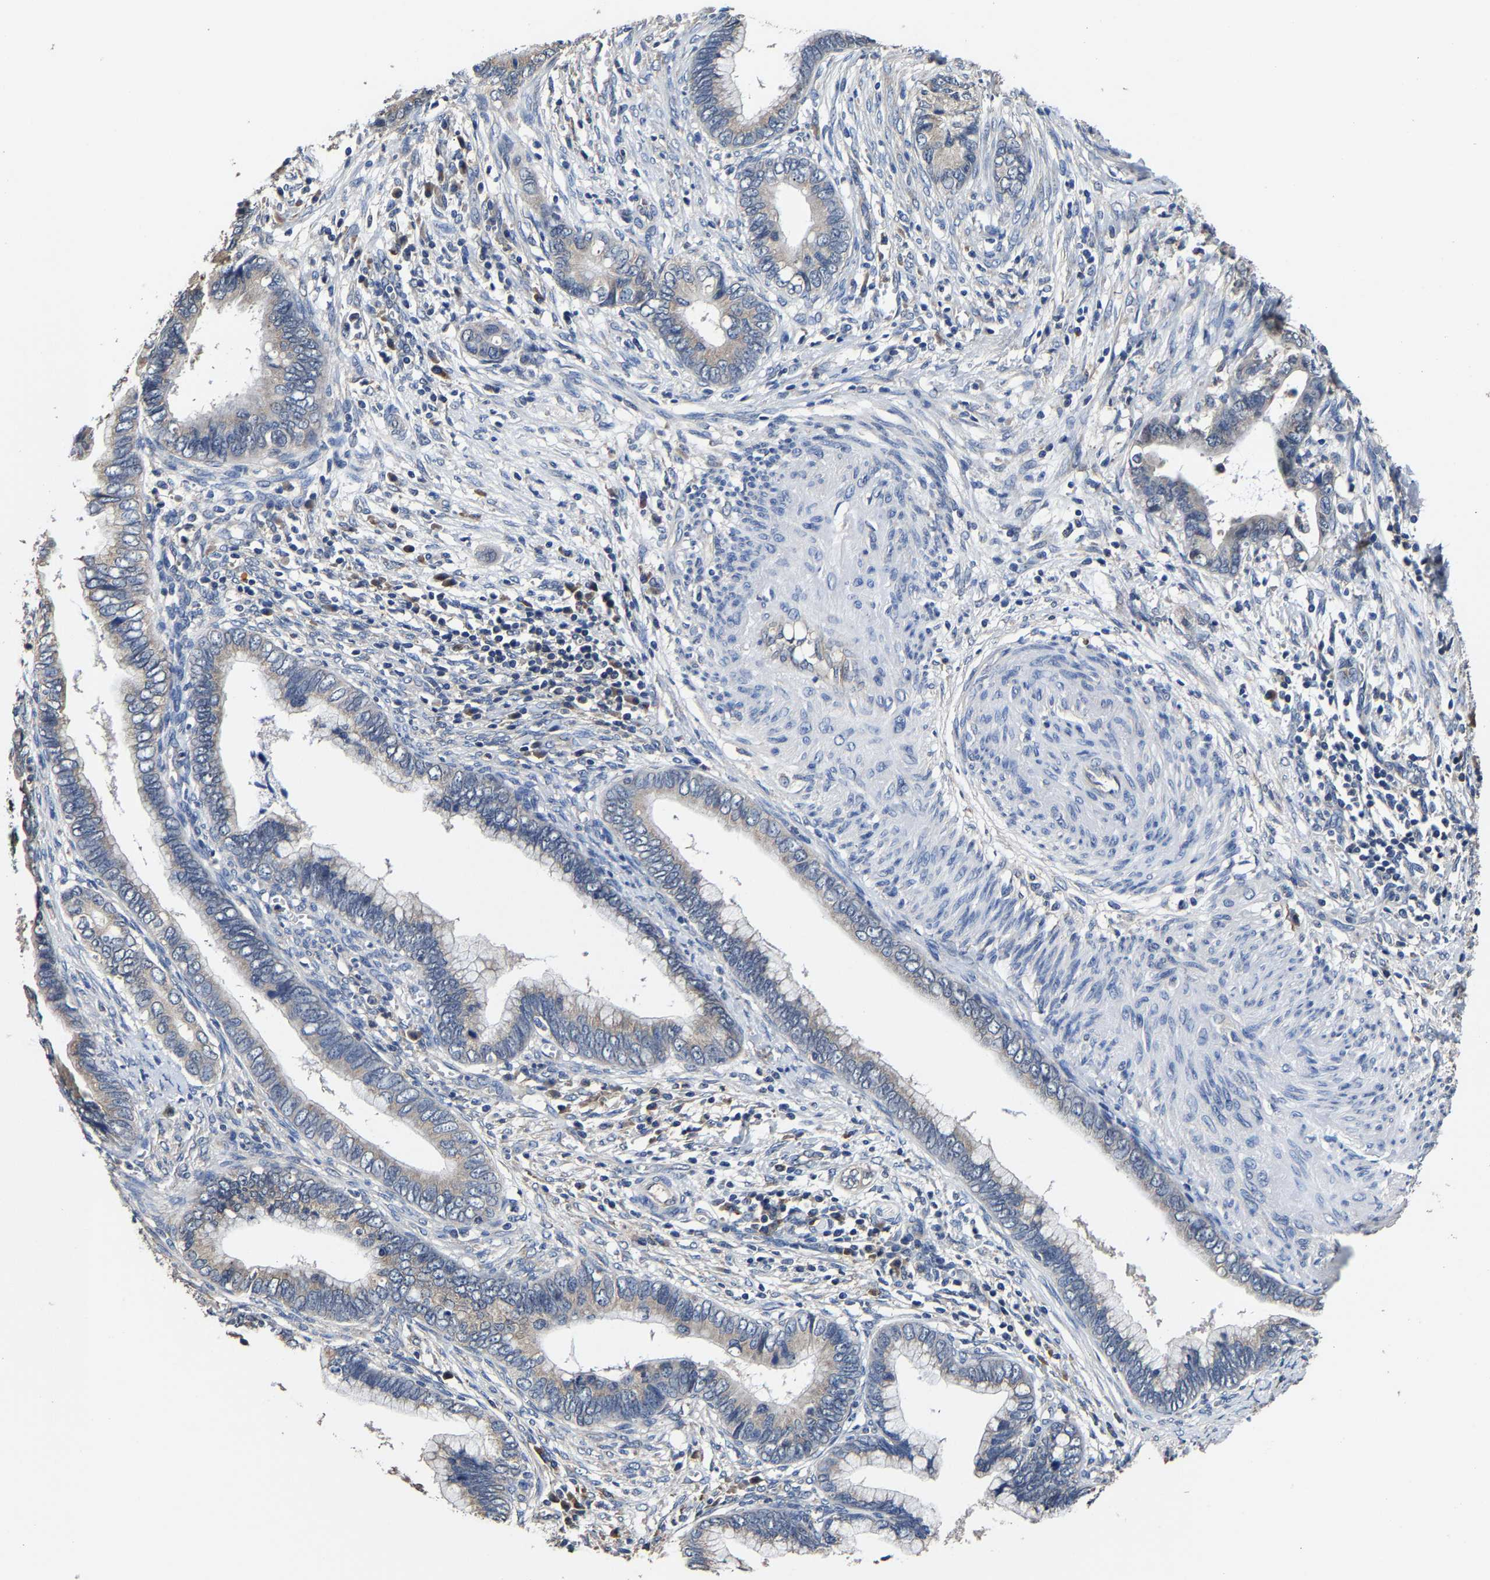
{"staining": {"intensity": "negative", "quantity": "none", "location": "none"}, "tissue": "cervical cancer", "cell_type": "Tumor cells", "image_type": "cancer", "snomed": [{"axis": "morphology", "description": "Adenocarcinoma, NOS"}, {"axis": "topography", "description": "Cervix"}], "caption": "Immunohistochemical staining of cervical cancer reveals no significant positivity in tumor cells. (DAB IHC with hematoxylin counter stain).", "gene": "EBAG9", "patient": {"sex": "female", "age": 44}}